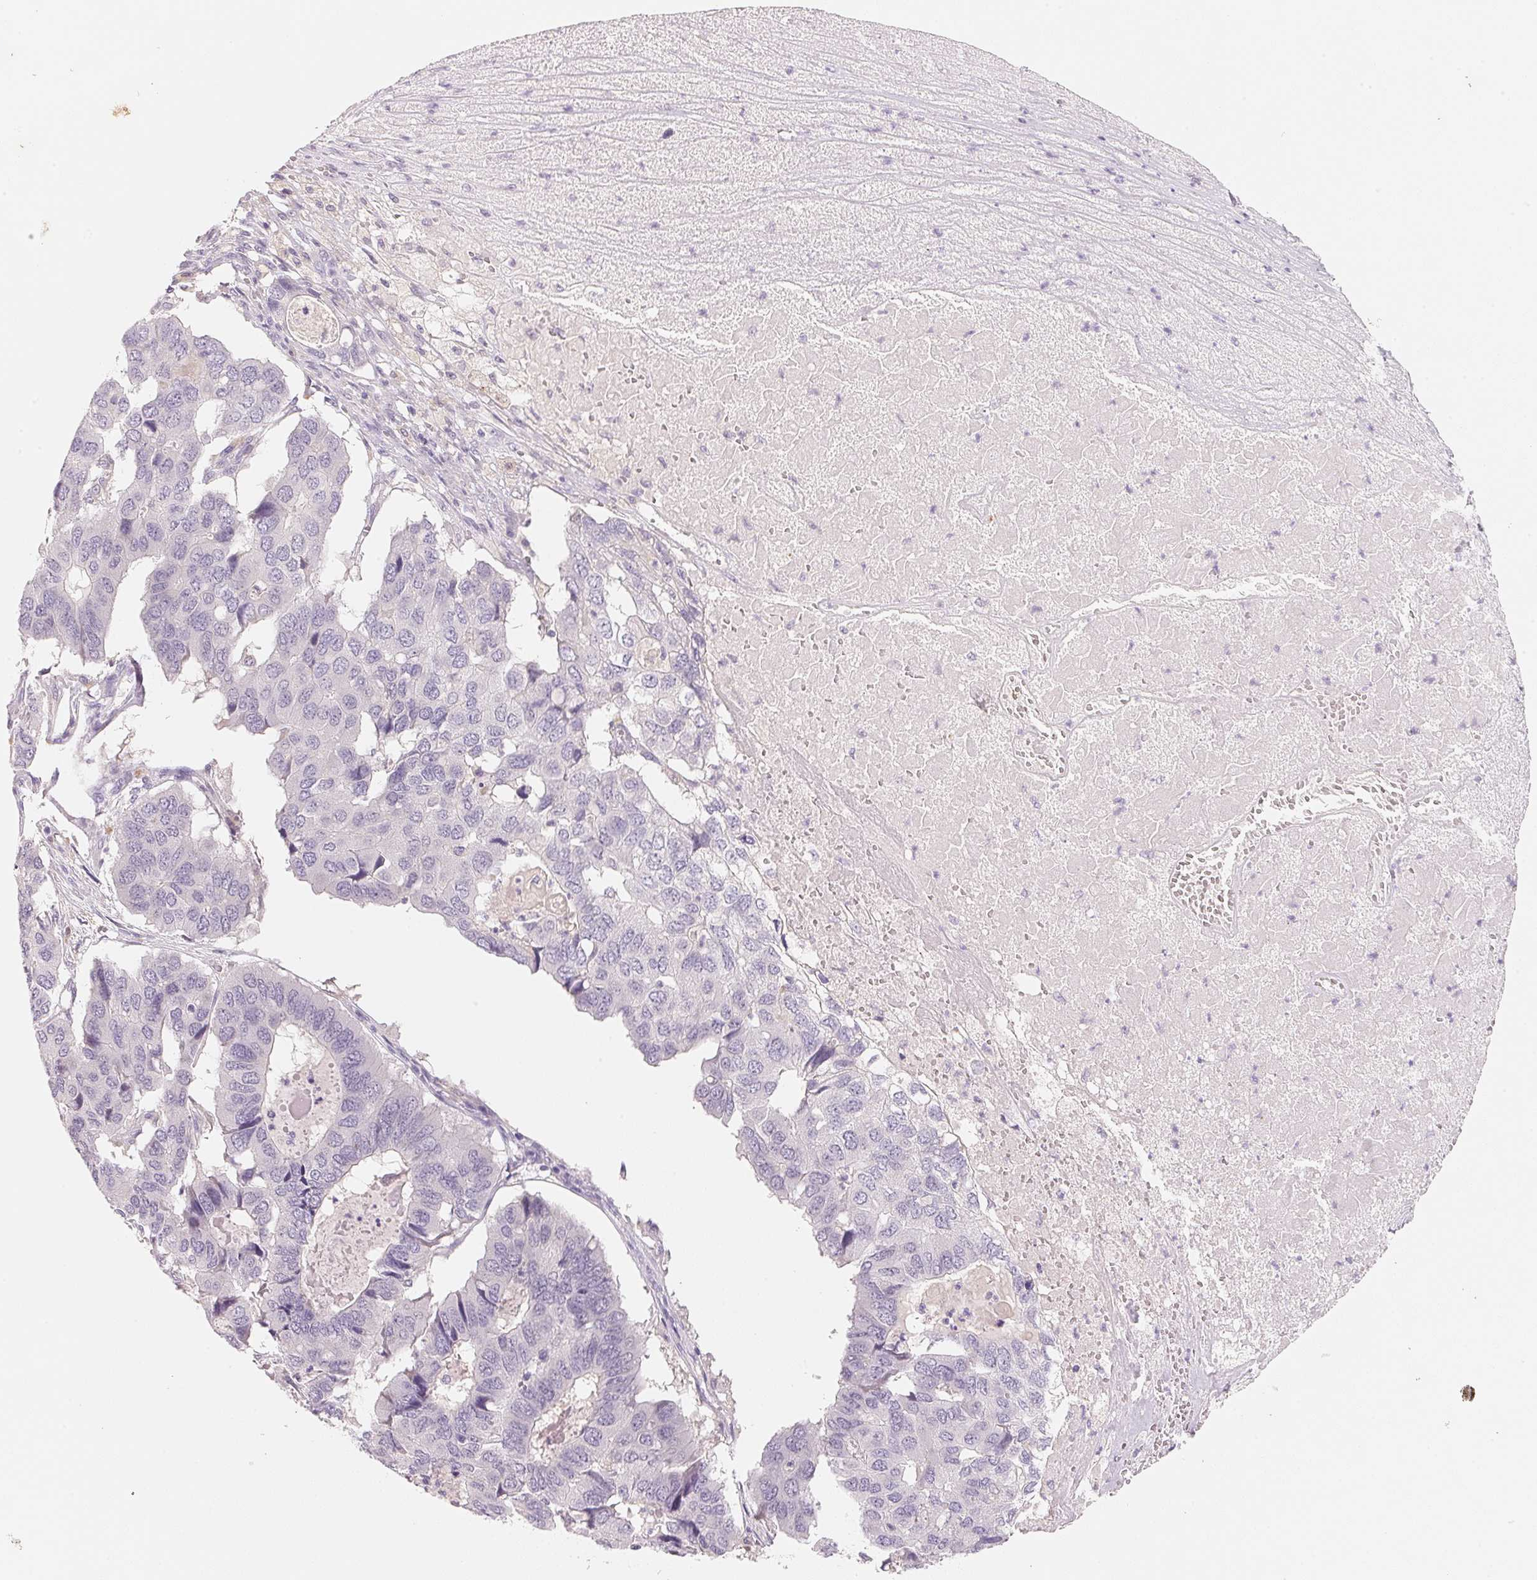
{"staining": {"intensity": "negative", "quantity": "none", "location": "none"}, "tissue": "pancreatic cancer", "cell_type": "Tumor cells", "image_type": "cancer", "snomed": [{"axis": "morphology", "description": "Adenocarcinoma, NOS"}, {"axis": "topography", "description": "Pancreas"}], "caption": "Immunohistochemistry of human pancreatic cancer (adenocarcinoma) demonstrates no staining in tumor cells.", "gene": "MCOLN3", "patient": {"sex": "male", "age": 50}}